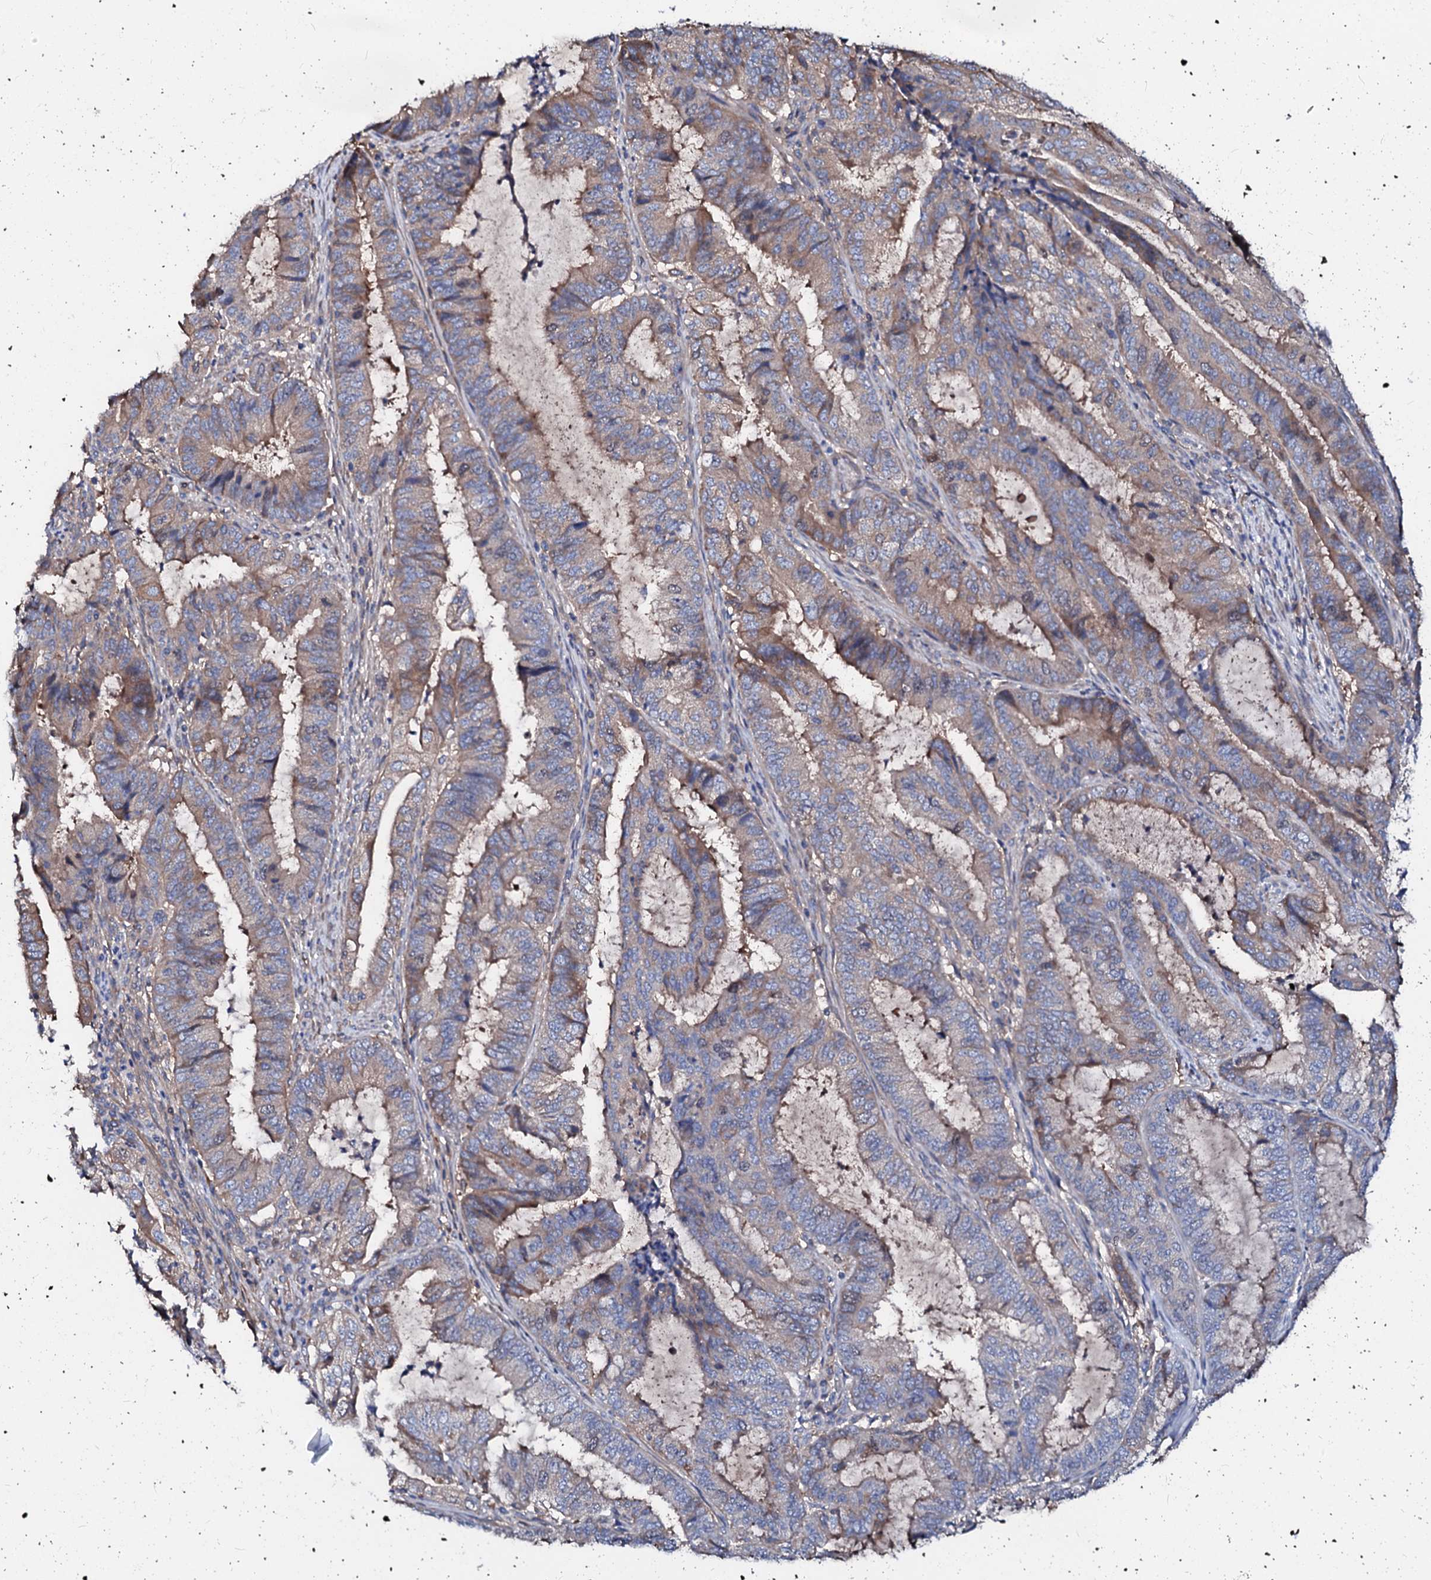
{"staining": {"intensity": "weak", "quantity": "25%-75%", "location": "cytoplasmic/membranous"}, "tissue": "endometrial cancer", "cell_type": "Tumor cells", "image_type": "cancer", "snomed": [{"axis": "morphology", "description": "Adenocarcinoma, NOS"}, {"axis": "topography", "description": "Endometrium"}], "caption": "Immunohistochemical staining of endometrial cancer (adenocarcinoma) shows low levels of weak cytoplasmic/membranous positivity in approximately 25%-75% of tumor cells. Nuclei are stained in blue.", "gene": "CSKMT", "patient": {"sex": "female", "age": 51}}